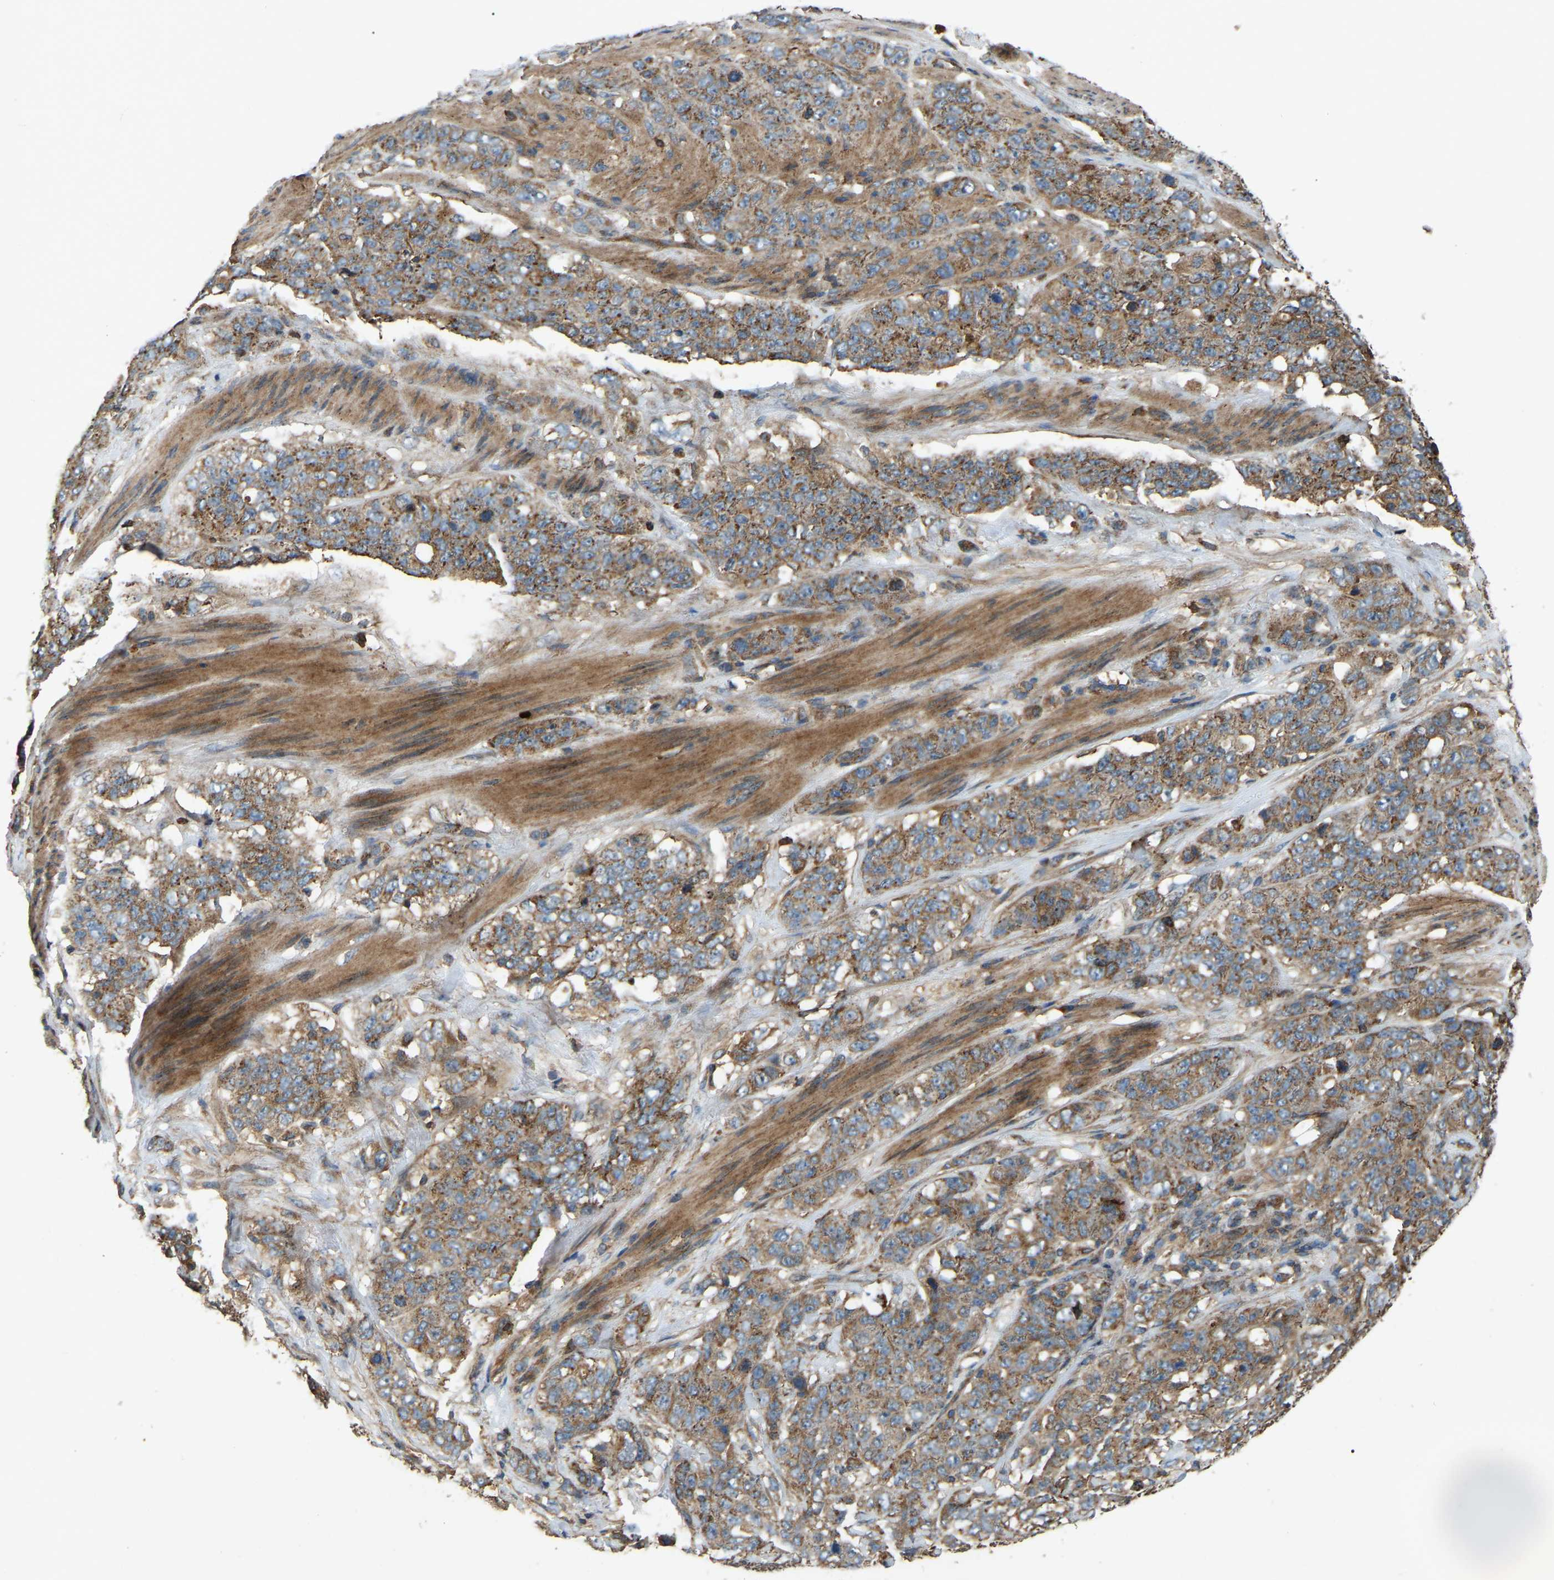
{"staining": {"intensity": "moderate", "quantity": ">75%", "location": "cytoplasmic/membranous"}, "tissue": "stomach cancer", "cell_type": "Tumor cells", "image_type": "cancer", "snomed": [{"axis": "morphology", "description": "Adenocarcinoma, NOS"}, {"axis": "topography", "description": "Stomach"}], "caption": "Adenocarcinoma (stomach) tissue demonstrates moderate cytoplasmic/membranous staining in about >75% of tumor cells, visualized by immunohistochemistry.", "gene": "SAMD9L", "patient": {"sex": "male", "age": 48}}